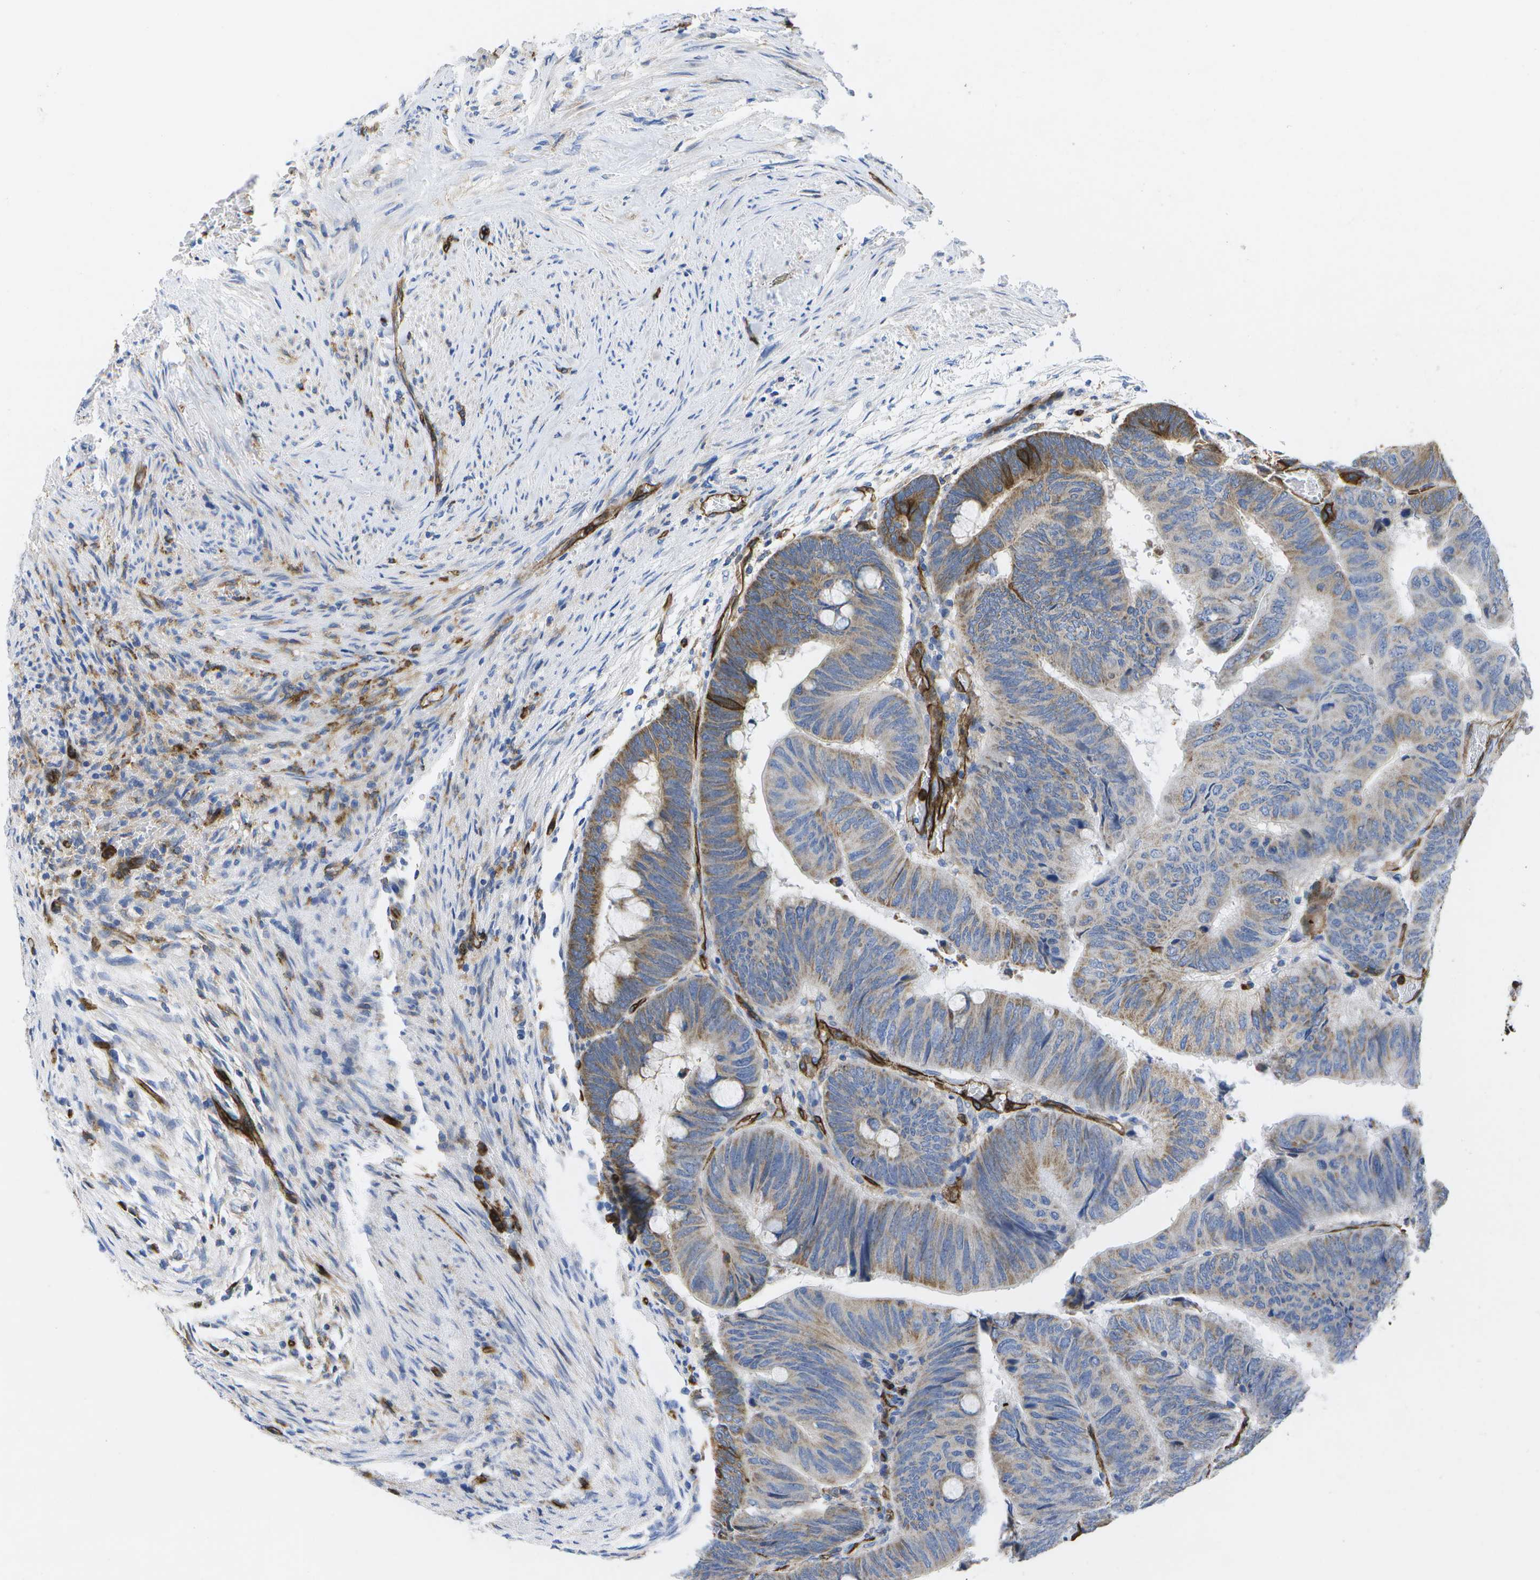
{"staining": {"intensity": "moderate", "quantity": "25%-75%", "location": "cytoplasmic/membranous"}, "tissue": "colorectal cancer", "cell_type": "Tumor cells", "image_type": "cancer", "snomed": [{"axis": "morphology", "description": "Normal tissue, NOS"}, {"axis": "morphology", "description": "Adenocarcinoma, NOS"}, {"axis": "topography", "description": "Rectum"}, {"axis": "topography", "description": "Peripheral nerve tissue"}], "caption": "Human colorectal cancer (adenocarcinoma) stained for a protein (brown) reveals moderate cytoplasmic/membranous positive positivity in about 25%-75% of tumor cells.", "gene": "DYSF", "patient": {"sex": "male", "age": 92}}